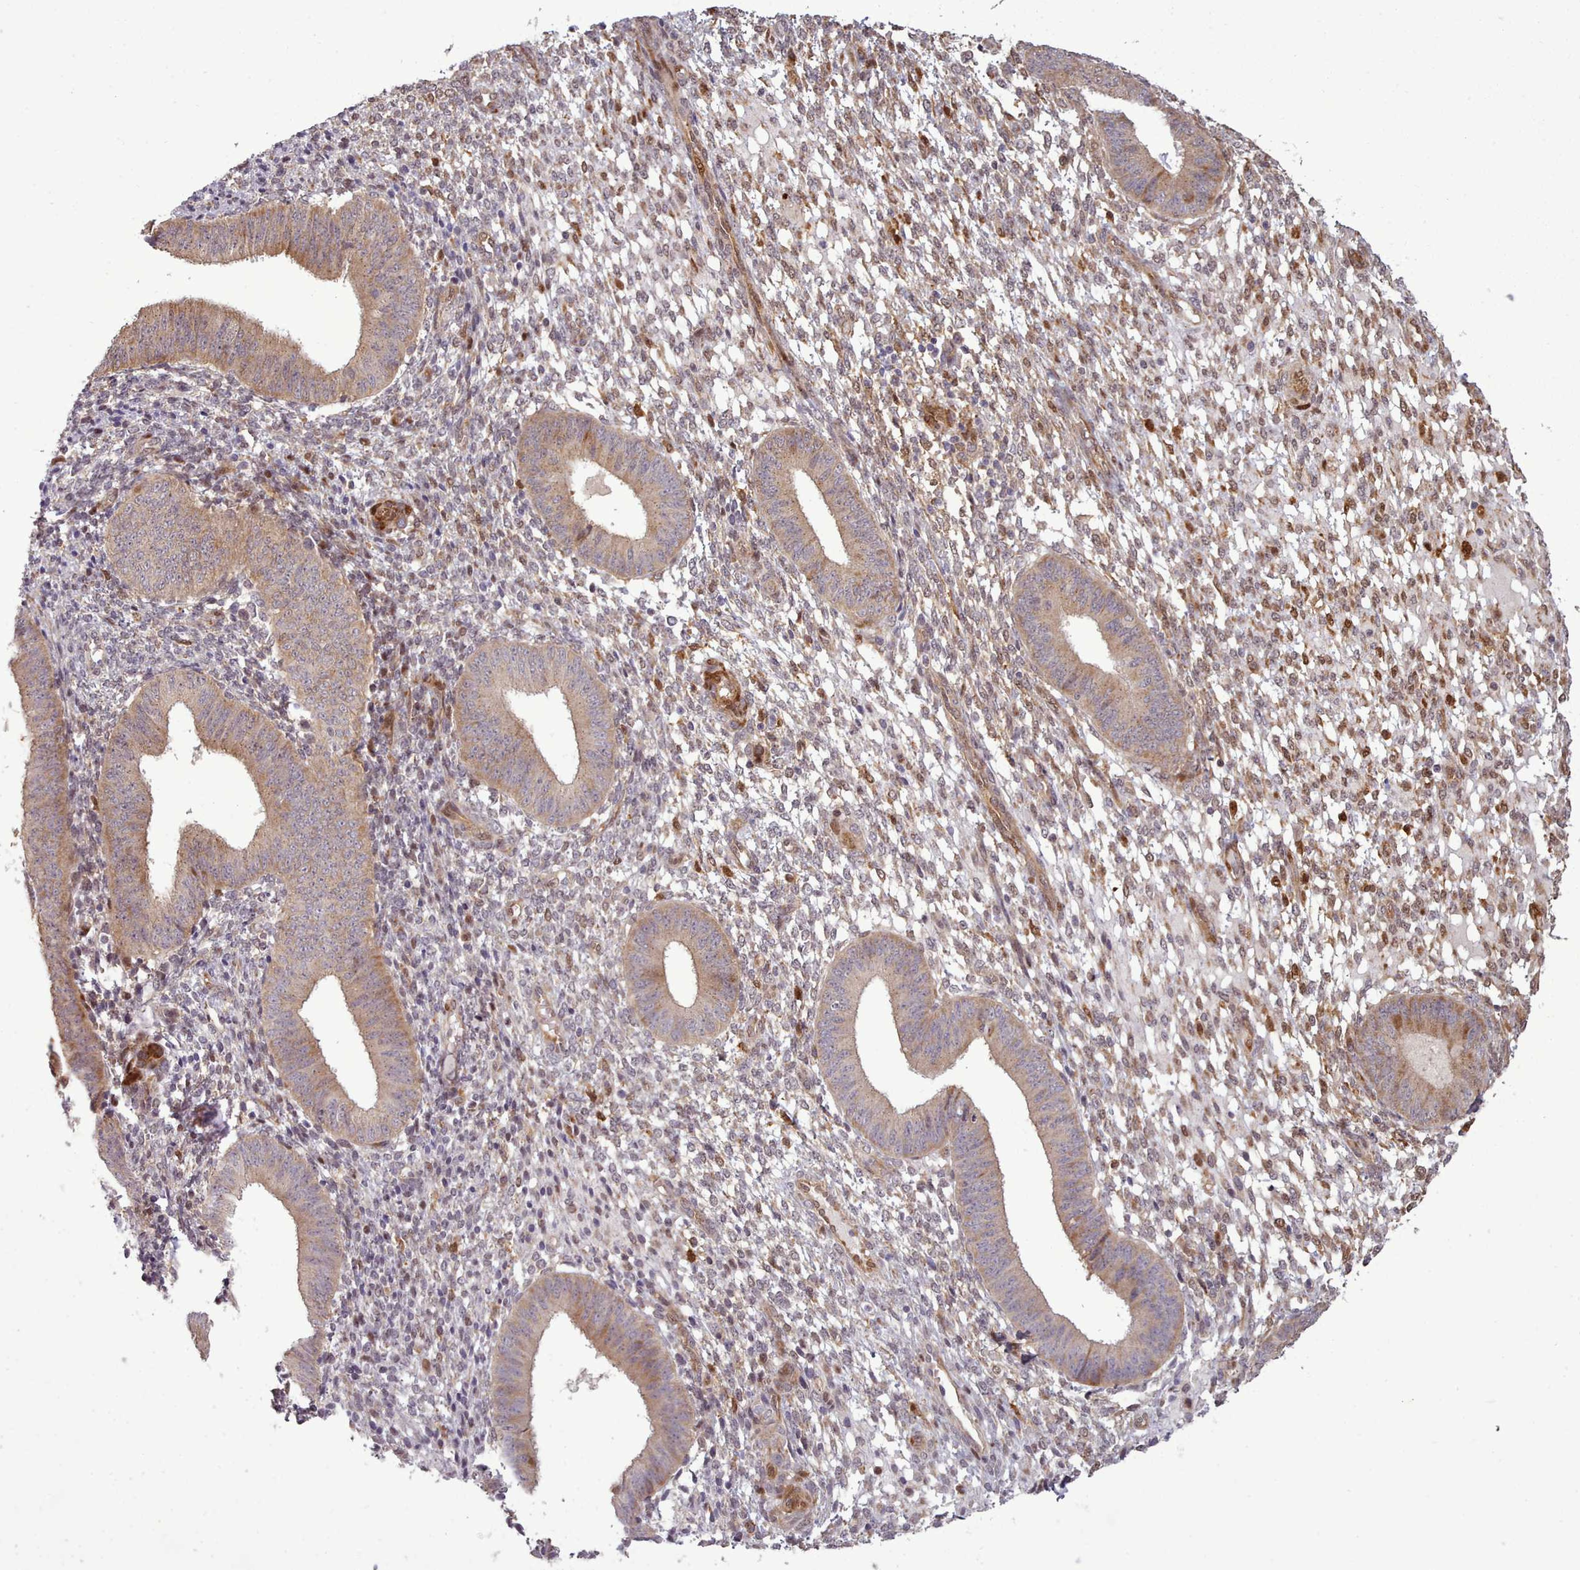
{"staining": {"intensity": "moderate", "quantity": "25%-75%", "location": "cytoplasmic/membranous,nuclear"}, "tissue": "endometrium", "cell_type": "Cells in endometrial stroma", "image_type": "normal", "snomed": [{"axis": "morphology", "description": "Normal tissue, NOS"}, {"axis": "topography", "description": "Endometrium"}], "caption": "Moderate cytoplasmic/membranous,nuclear protein positivity is seen in about 25%-75% of cells in endometrial stroma in endometrium.", "gene": "LGALS9B", "patient": {"sex": "female", "age": 49}}